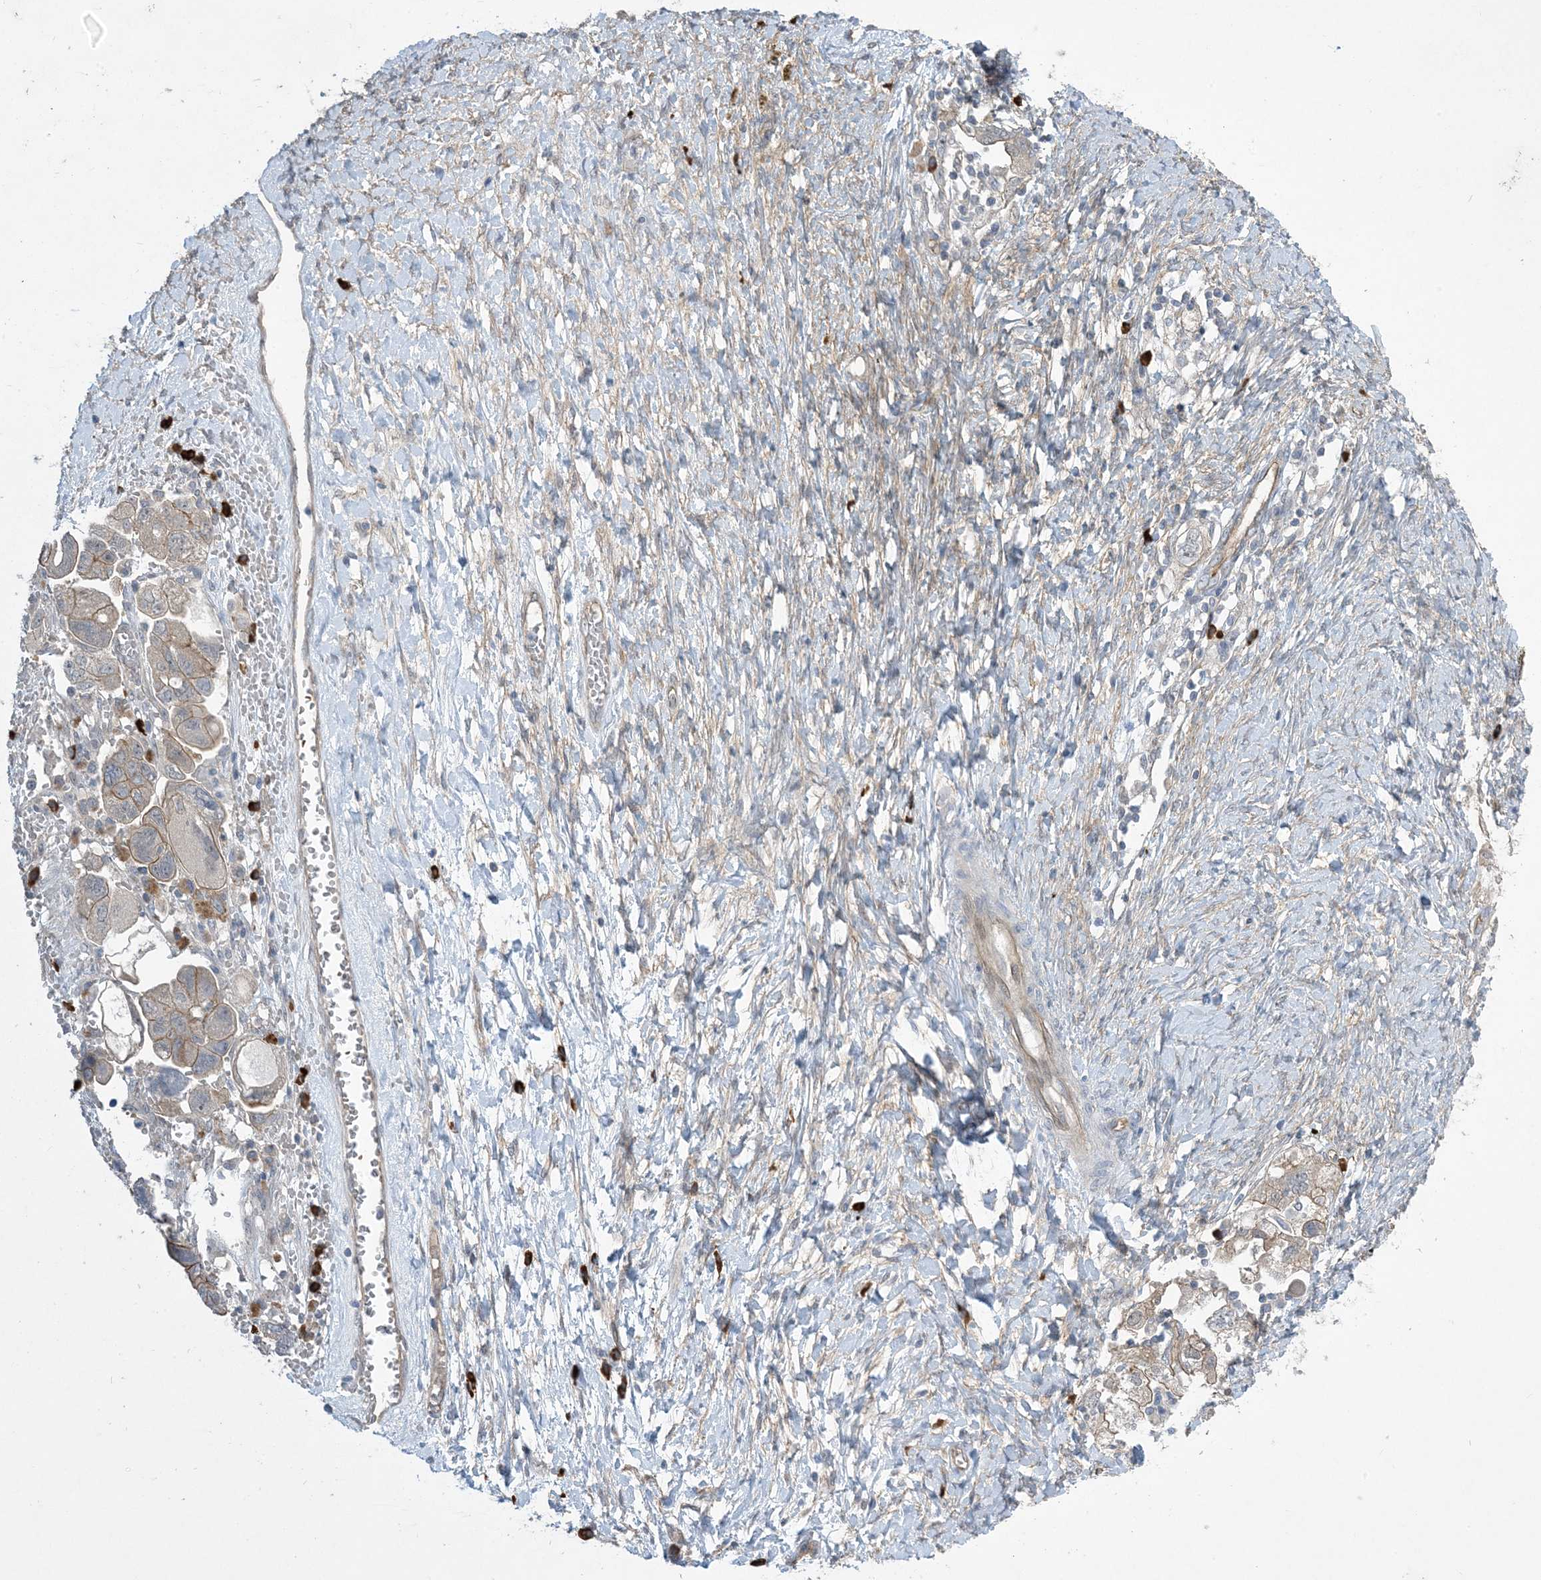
{"staining": {"intensity": "weak", "quantity": "<25%", "location": "cytoplasmic/membranous"}, "tissue": "ovarian cancer", "cell_type": "Tumor cells", "image_type": "cancer", "snomed": [{"axis": "morphology", "description": "Carcinoma, NOS"}, {"axis": "morphology", "description": "Cystadenocarcinoma, serous, NOS"}, {"axis": "topography", "description": "Ovary"}], "caption": "Immunohistochemistry (IHC) photomicrograph of human carcinoma (ovarian) stained for a protein (brown), which demonstrates no staining in tumor cells.", "gene": "AOC1", "patient": {"sex": "female", "age": 69}}